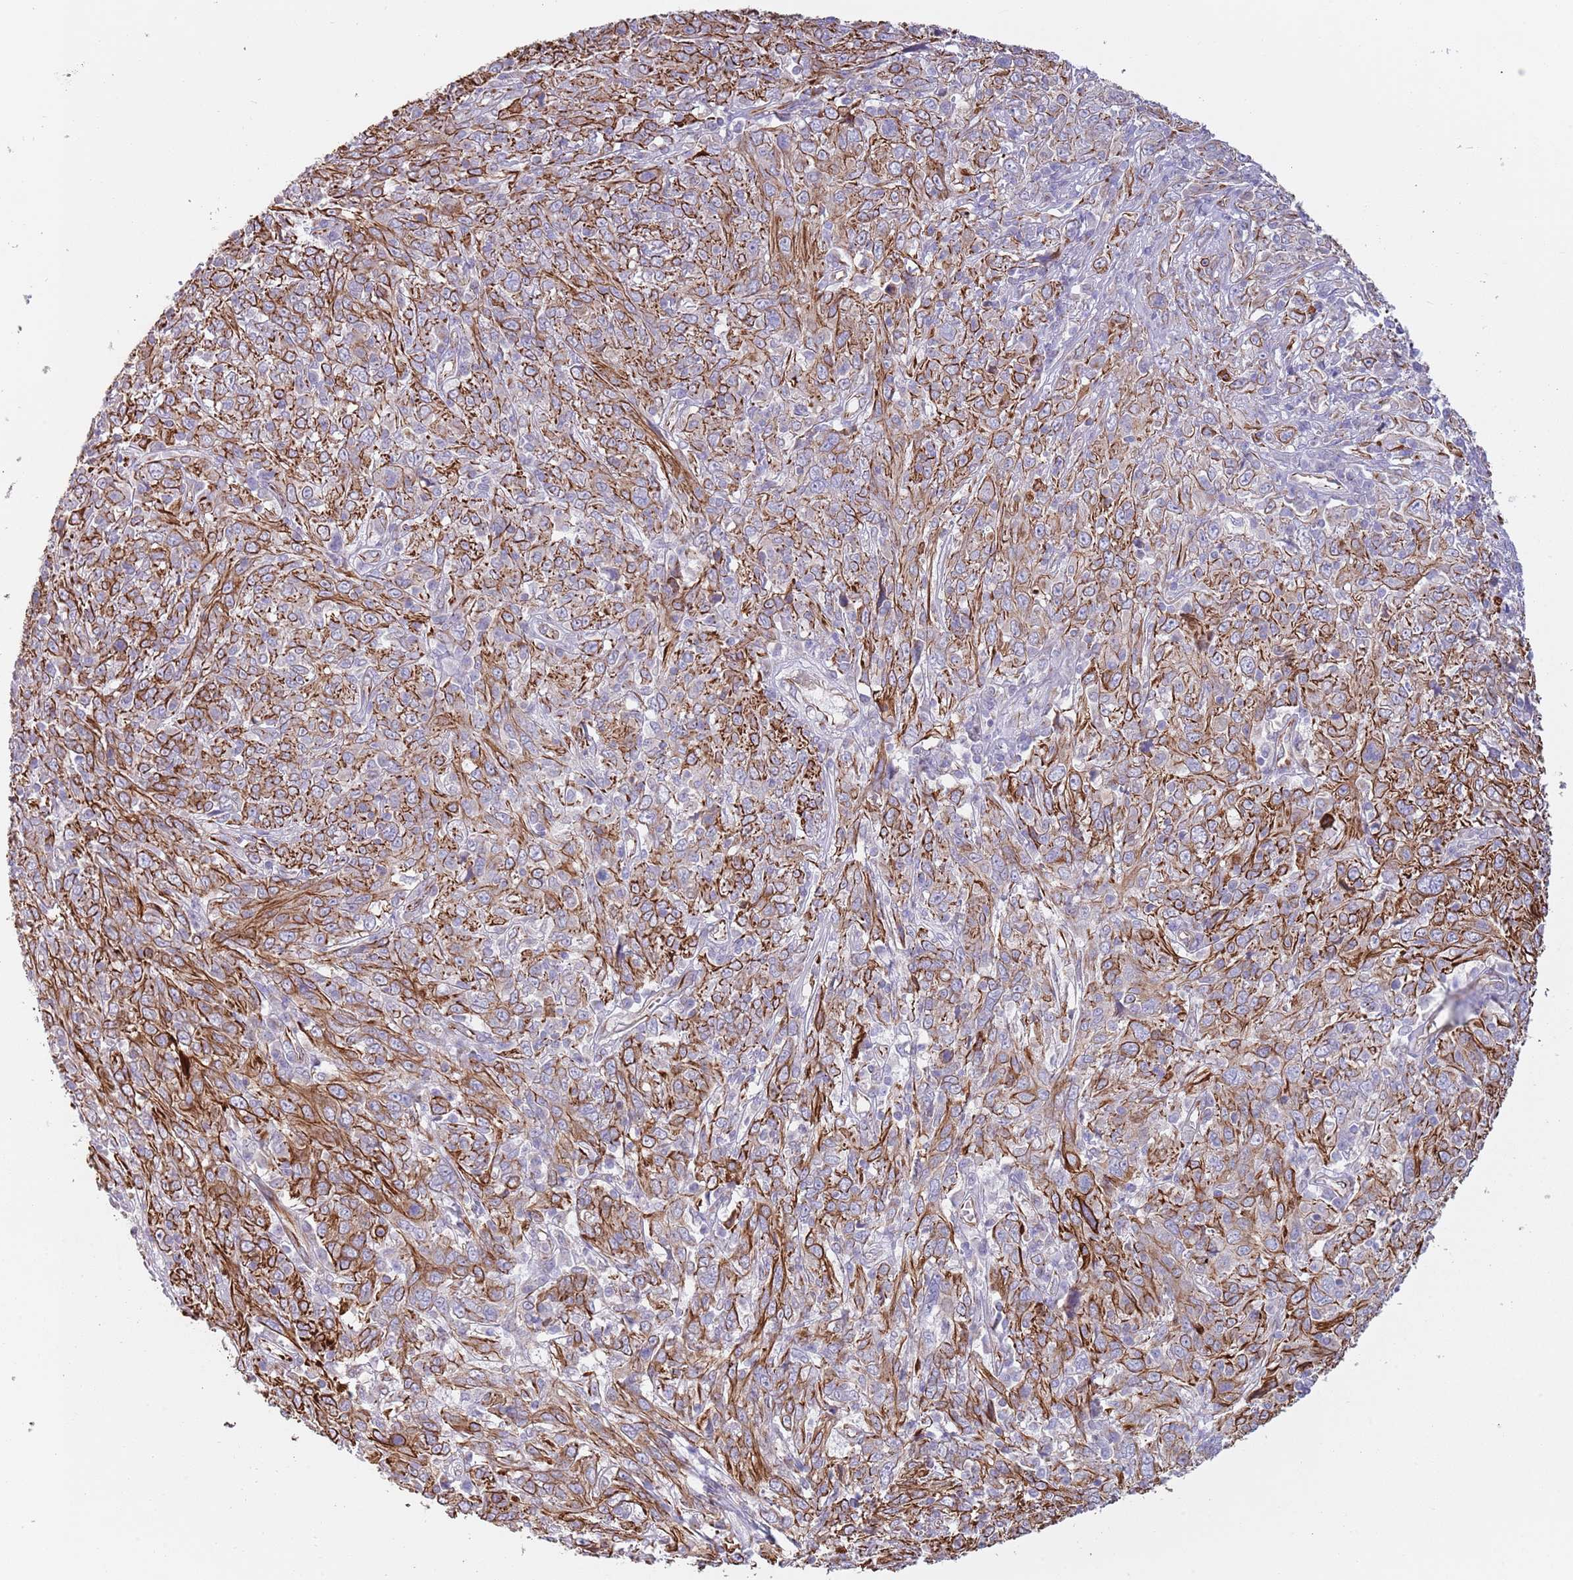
{"staining": {"intensity": "strong", "quantity": ">75%", "location": "cytoplasmic/membranous"}, "tissue": "cervical cancer", "cell_type": "Tumor cells", "image_type": "cancer", "snomed": [{"axis": "morphology", "description": "Squamous cell carcinoma, NOS"}, {"axis": "topography", "description": "Cervix"}], "caption": "Squamous cell carcinoma (cervical) tissue shows strong cytoplasmic/membranous positivity in approximately >75% of tumor cells The protein is shown in brown color, while the nuclei are stained blue.", "gene": "MOGAT1", "patient": {"sex": "female", "age": 46}}